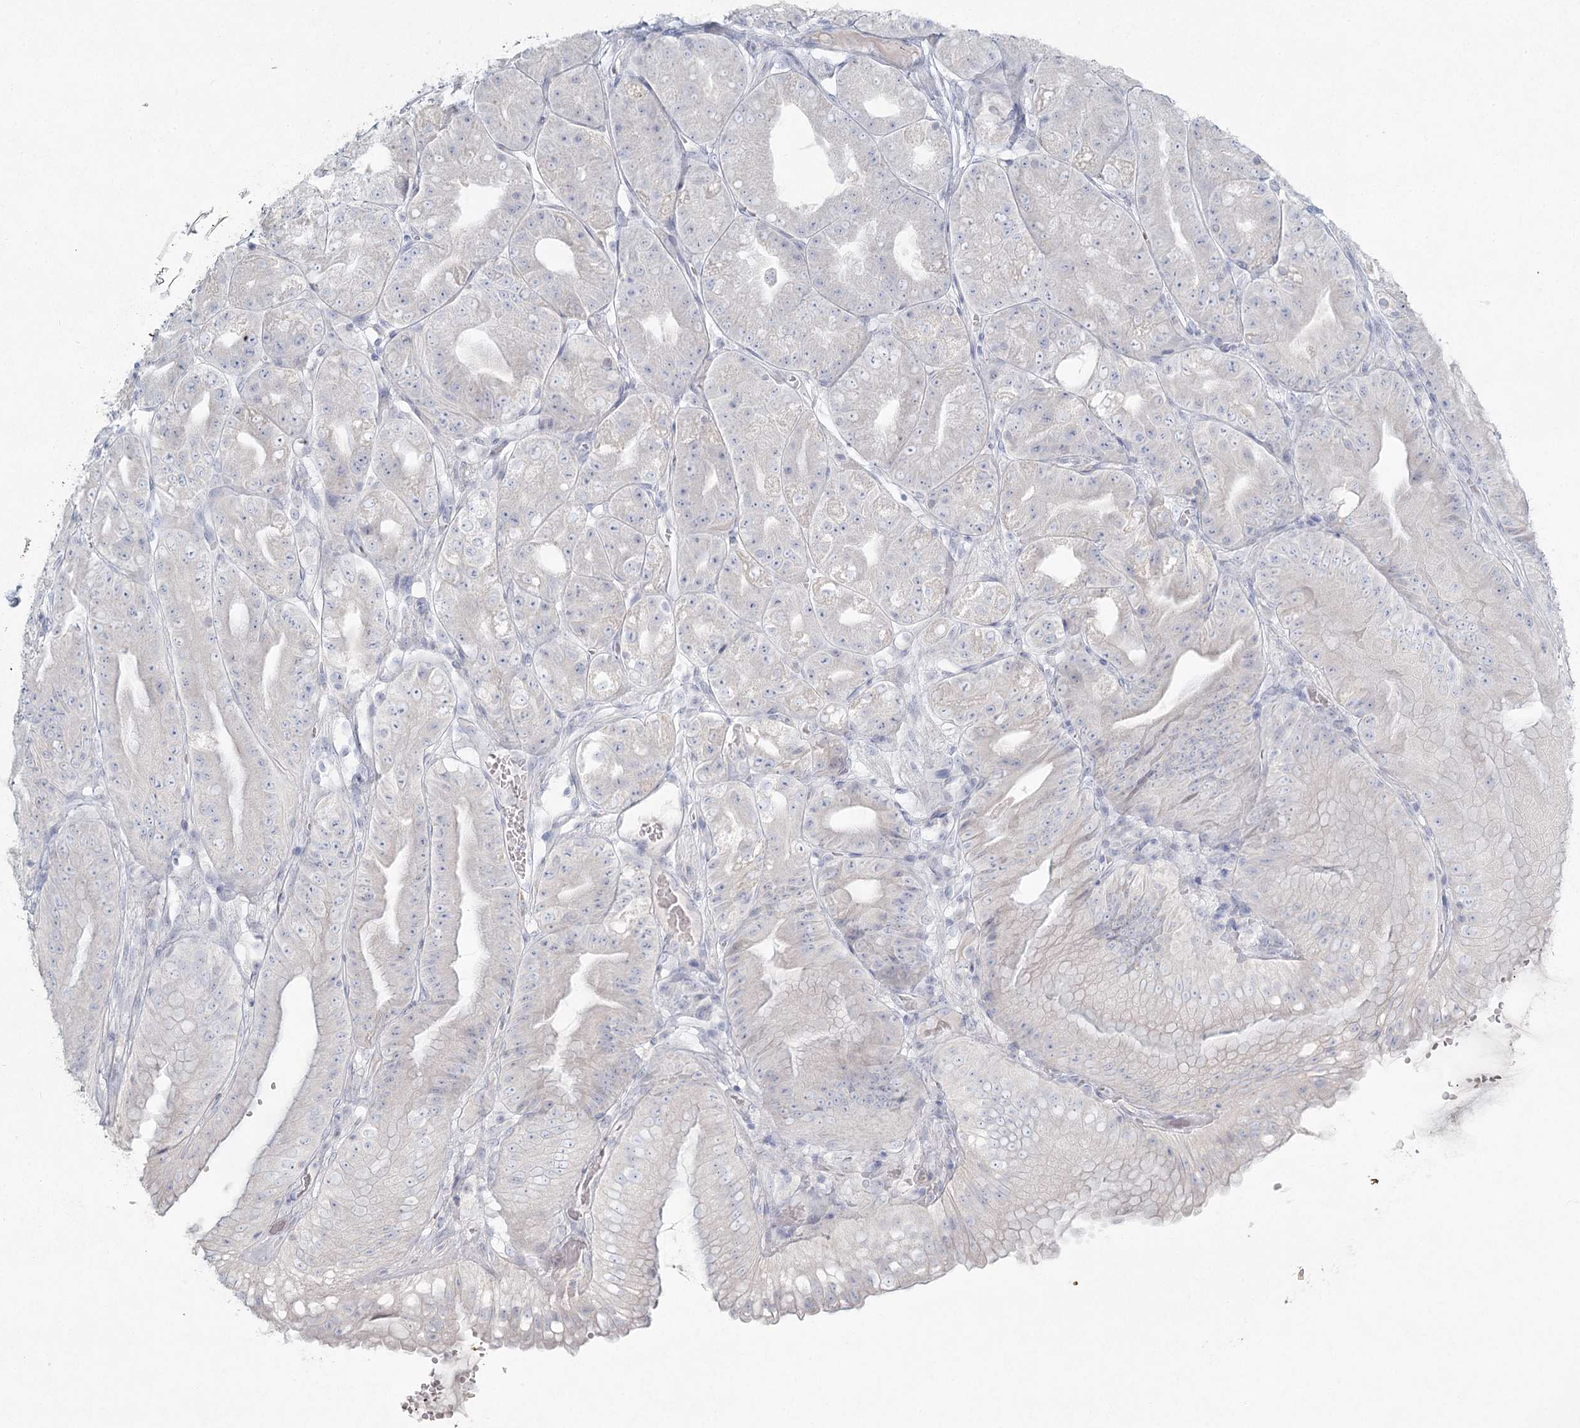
{"staining": {"intensity": "negative", "quantity": "none", "location": "none"}, "tissue": "stomach", "cell_type": "Glandular cells", "image_type": "normal", "snomed": [{"axis": "morphology", "description": "Normal tissue, NOS"}, {"axis": "topography", "description": "Stomach, upper"}, {"axis": "topography", "description": "Stomach, lower"}], "caption": "This is a image of immunohistochemistry (IHC) staining of benign stomach, which shows no positivity in glandular cells. Nuclei are stained in blue.", "gene": "LRP2BP", "patient": {"sex": "male", "age": 71}}